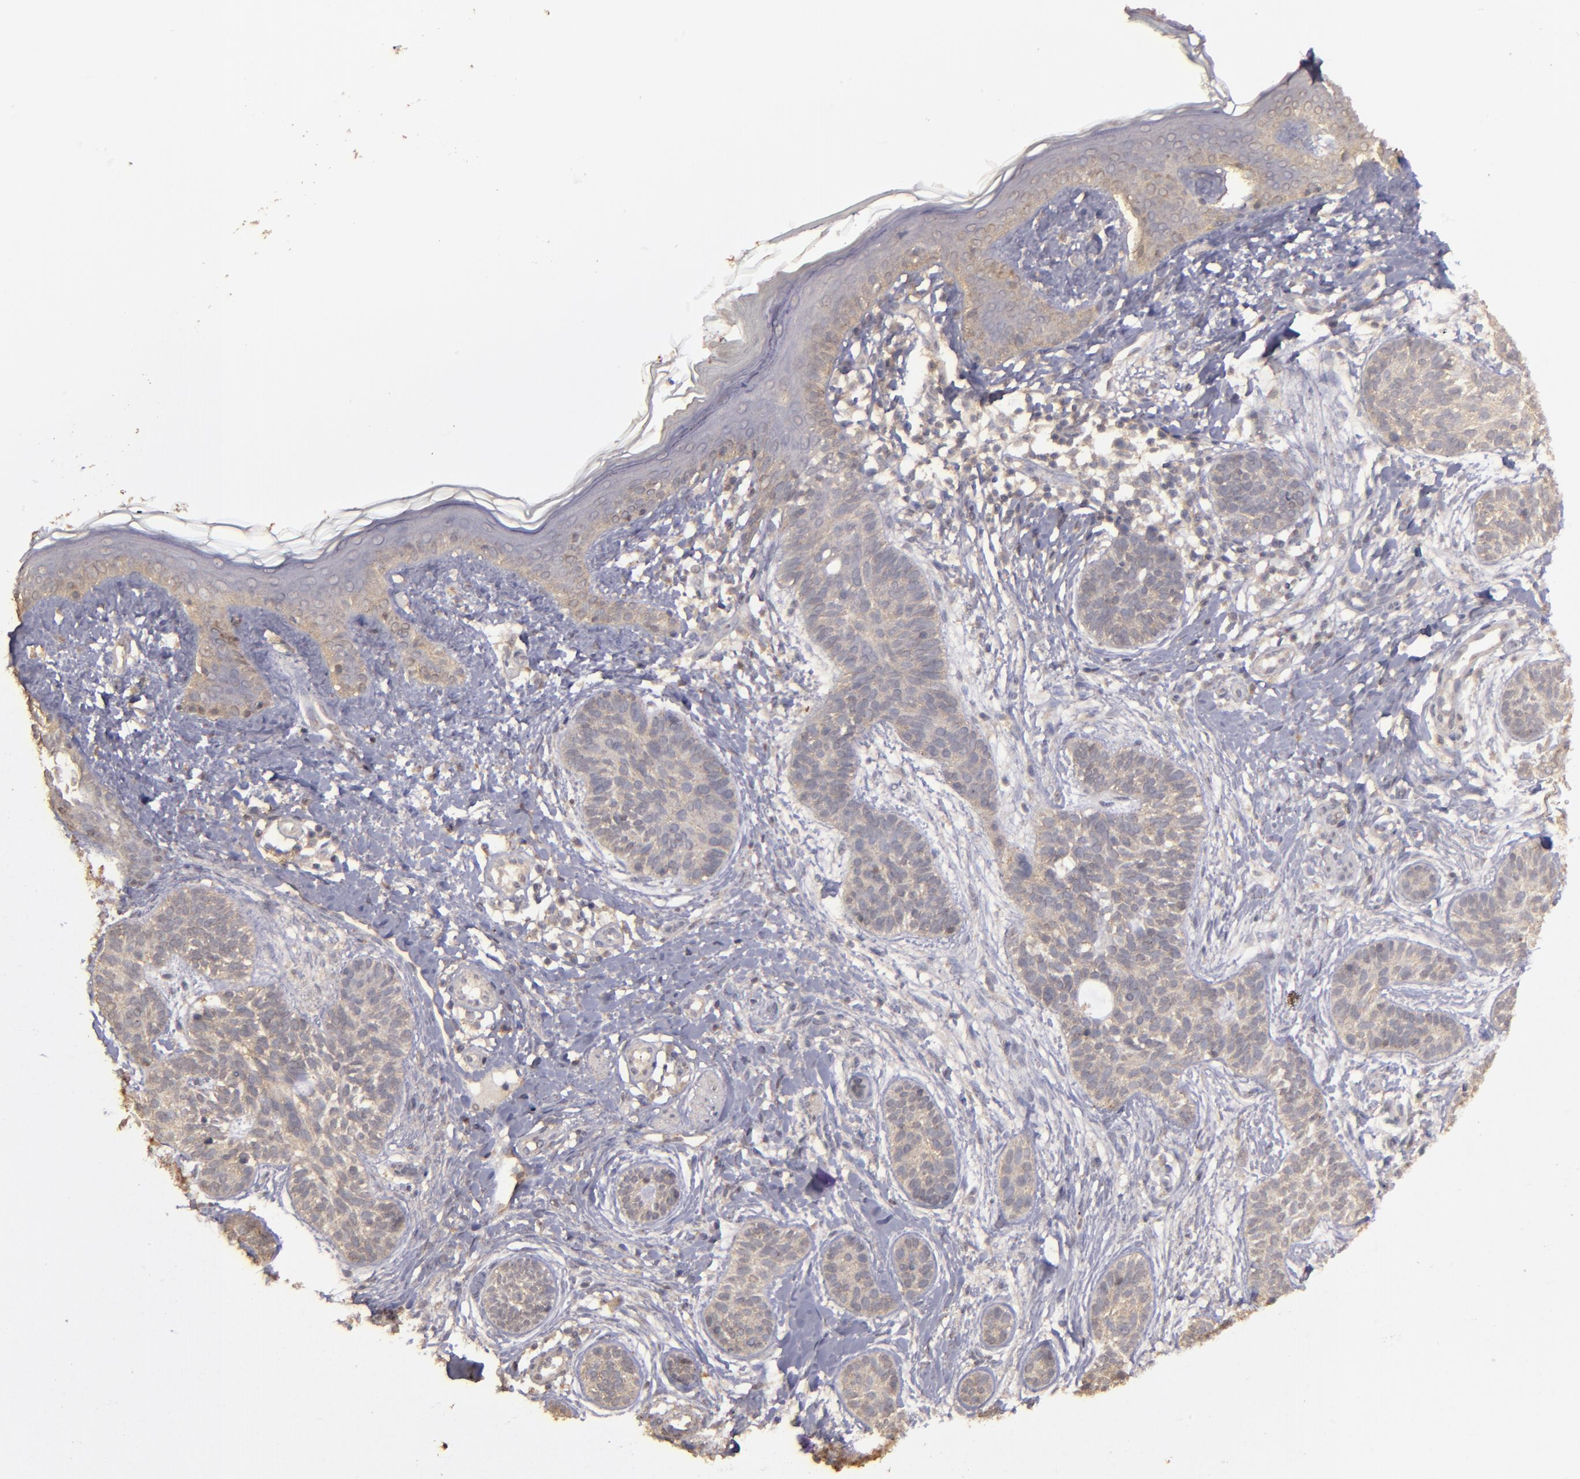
{"staining": {"intensity": "weak", "quantity": ">75%", "location": "cytoplasmic/membranous"}, "tissue": "skin cancer", "cell_type": "Tumor cells", "image_type": "cancer", "snomed": [{"axis": "morphology", "description": "Normal tissue, NOS"}, {"axis": "morphology", "description": "Basal cell carcinoma"}, {"axis": "topography", "description": "Skin"}], "caption": "Protein expression analysis of skin cancer (basal cell carcinoma) exhibits weak cytoplasmic/membranous positivity in about >75% of tumor cells.", "gene": "FAT1", "patient": {"sex": "male", "age": 63}}